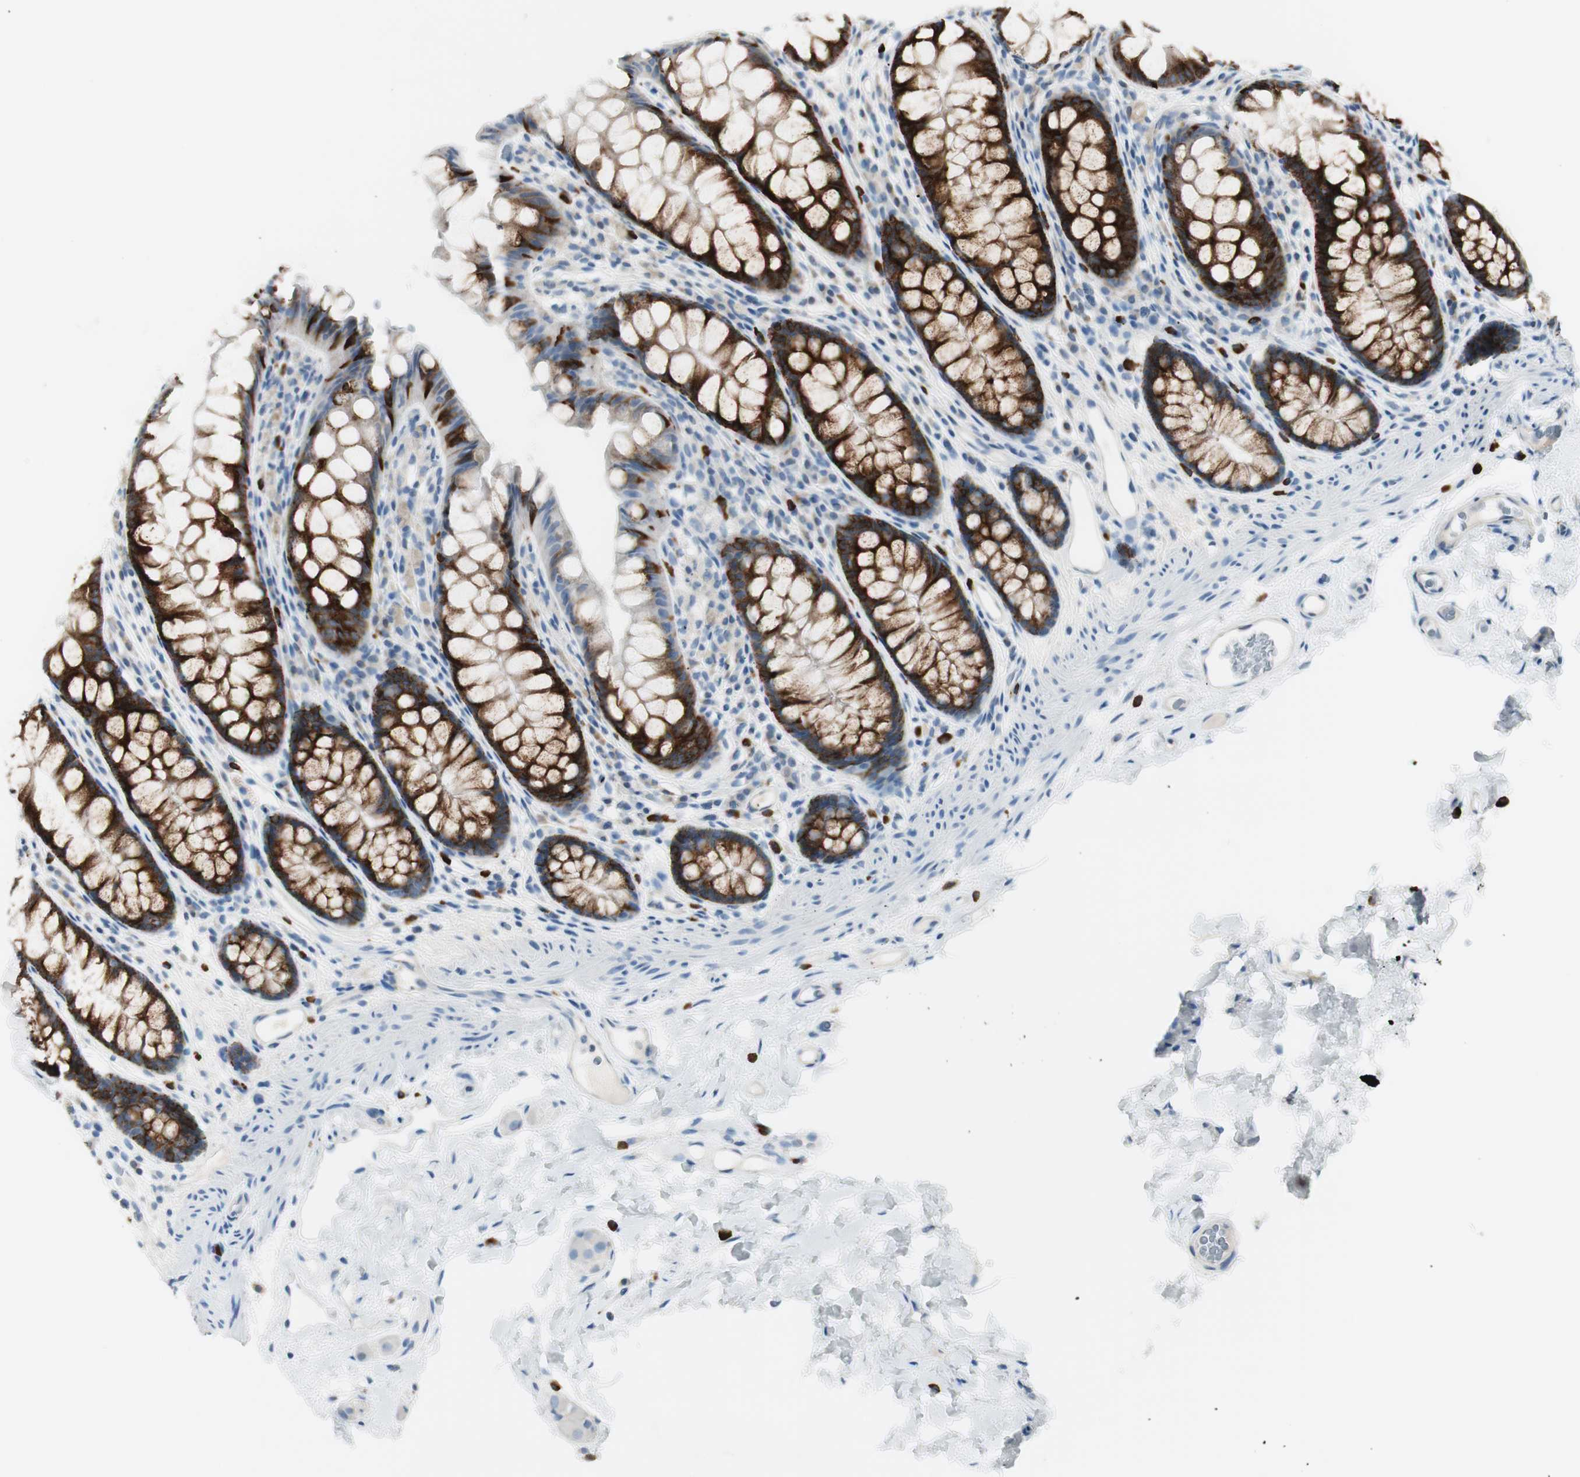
{"staining": {"intensity": "negative", "quantity": "none", "location": "none"}, "tissue": "colon", "cell_type": "Endothelial cells", "image_type": "normal", "snomed": [{"axis": "morphology", "description": "Normal tissue, NOS"}, {"axis": "topography", "description": "Colon"}], "caption": "Image shows no significant protein staining in endothelial cells of unremarkable colon.", "gene": "DLG4", "patient": {"sex": "female", "age": 55}}